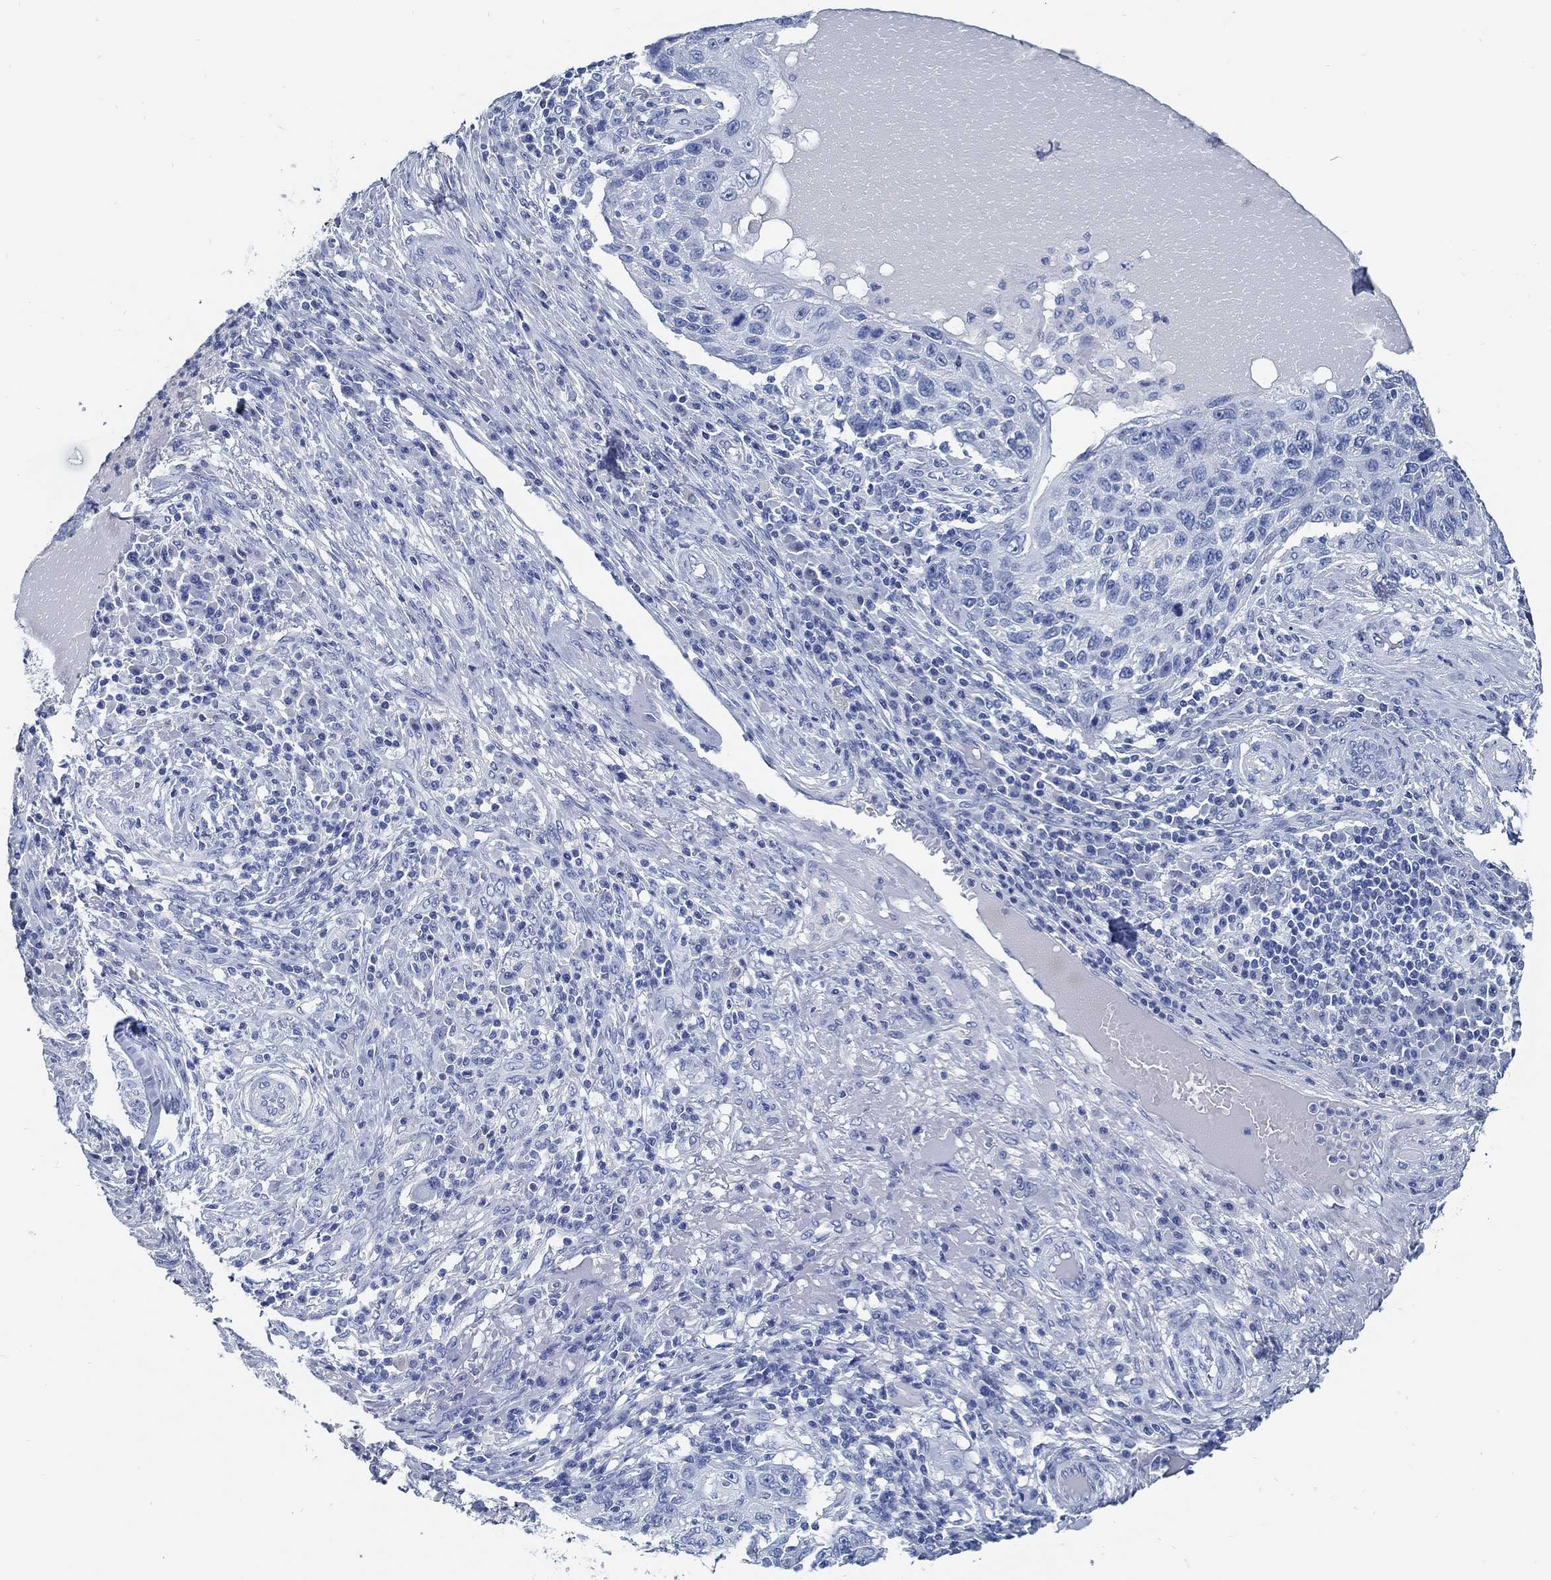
{"staining": {"intensity": "negative", "quantity": "none", "location": "none"}, "tissue": "skin cancer", "cell_type": "Tumor cells", "image_type": "cancer", "snomed": [{"axis": "morphology", "description": "Squamous cell carcinoma, NOS"}, {"axis": "topography", "description": "Skin"}], "caption": "A histopathology image of human skin squamous cell carcinoma is negative for staining in tumor cells.", "gene": "SLC45A1", "patient": {"sex": "male", "age": 92}}